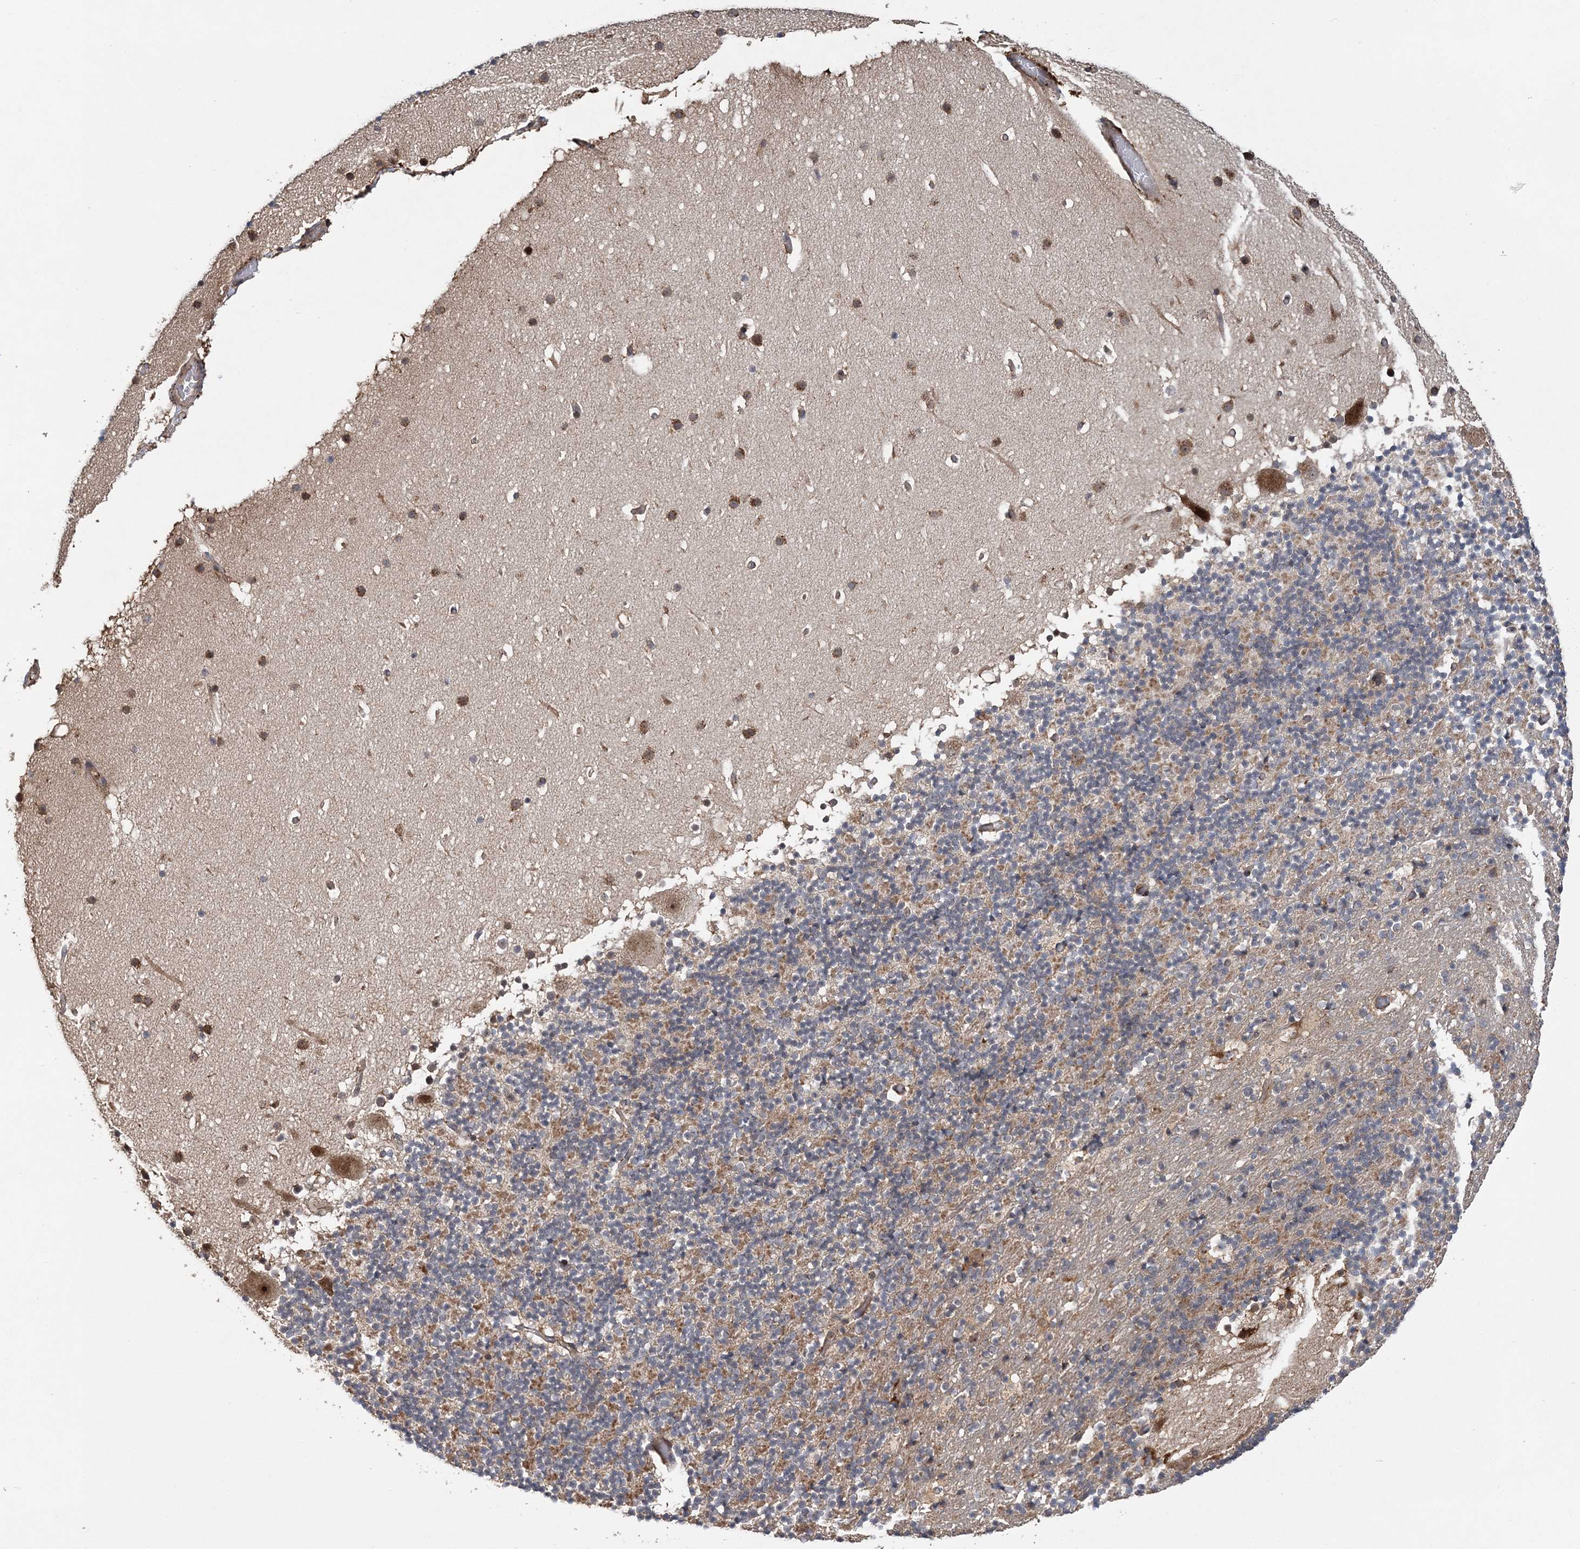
{"staining": {"intensity": "moderate", "quantity": "25%-75%", "location": "cytoplasmic/membranous"}, "tissue": "cerebellum", "cell_type": "Cells in granular layer", "image_type": "normal", "snomed": [{"axis": "morphology", "description": "Normal tissue, NOS"}, {"axis": "topography", "description": "Cerebellum"}], "caption": "A brown stain shows moderate cytoplasmic/membranous staining of a protein in cells in granular layer of unremarkable human cerebellum. The staining was performed using DAB to visualize the protein expression in brown, while the nuclei were stained in blue with hematoxylin (Magnification: 20x).", "gene": "KIF4A", "patient": {"sex": "male", "age": 57}}